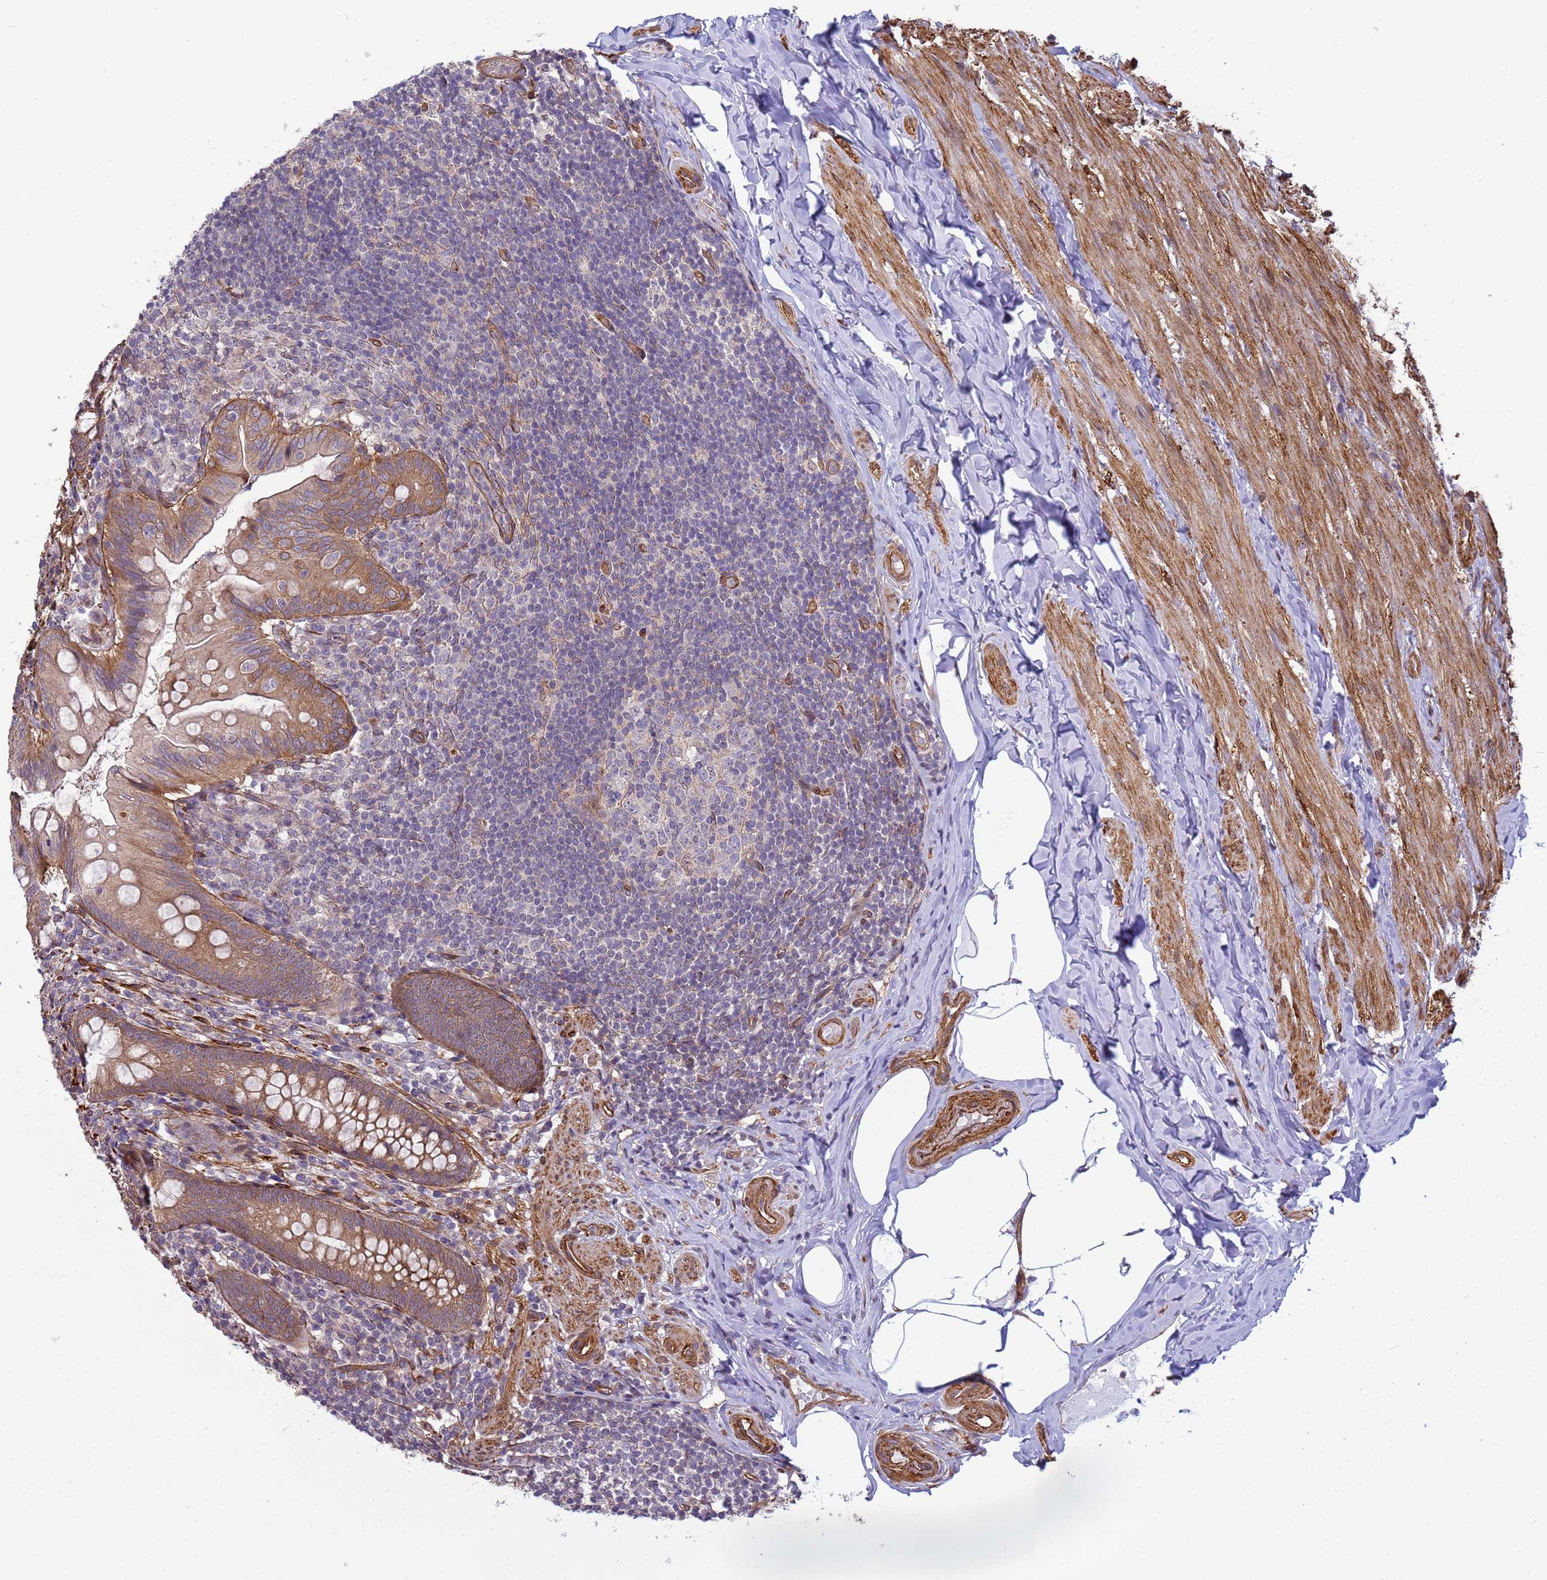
{"staining": {"intensity": "moderate", "quantity": ">75%", "location": "cytoplasmic/membranous"}, "tissue": "appendix", "cell_type": "Glandular cells", "image_type": "normal", "snomed": [{"axis": "morphology", "description": "Normal tissue, NOS"}, {"axis": "topography", "description": "Appendix"}], "caption": "Immunohistochemistry (IHC) (DAB (3,3'-diaminobenzidine)) staining of normal human appendix reveals moderate cytoplasmic/membranous protein expression in about >75% of glandular cells.", "gene": "ITGB4", "patient": {"sex": "male", "age": 55}}